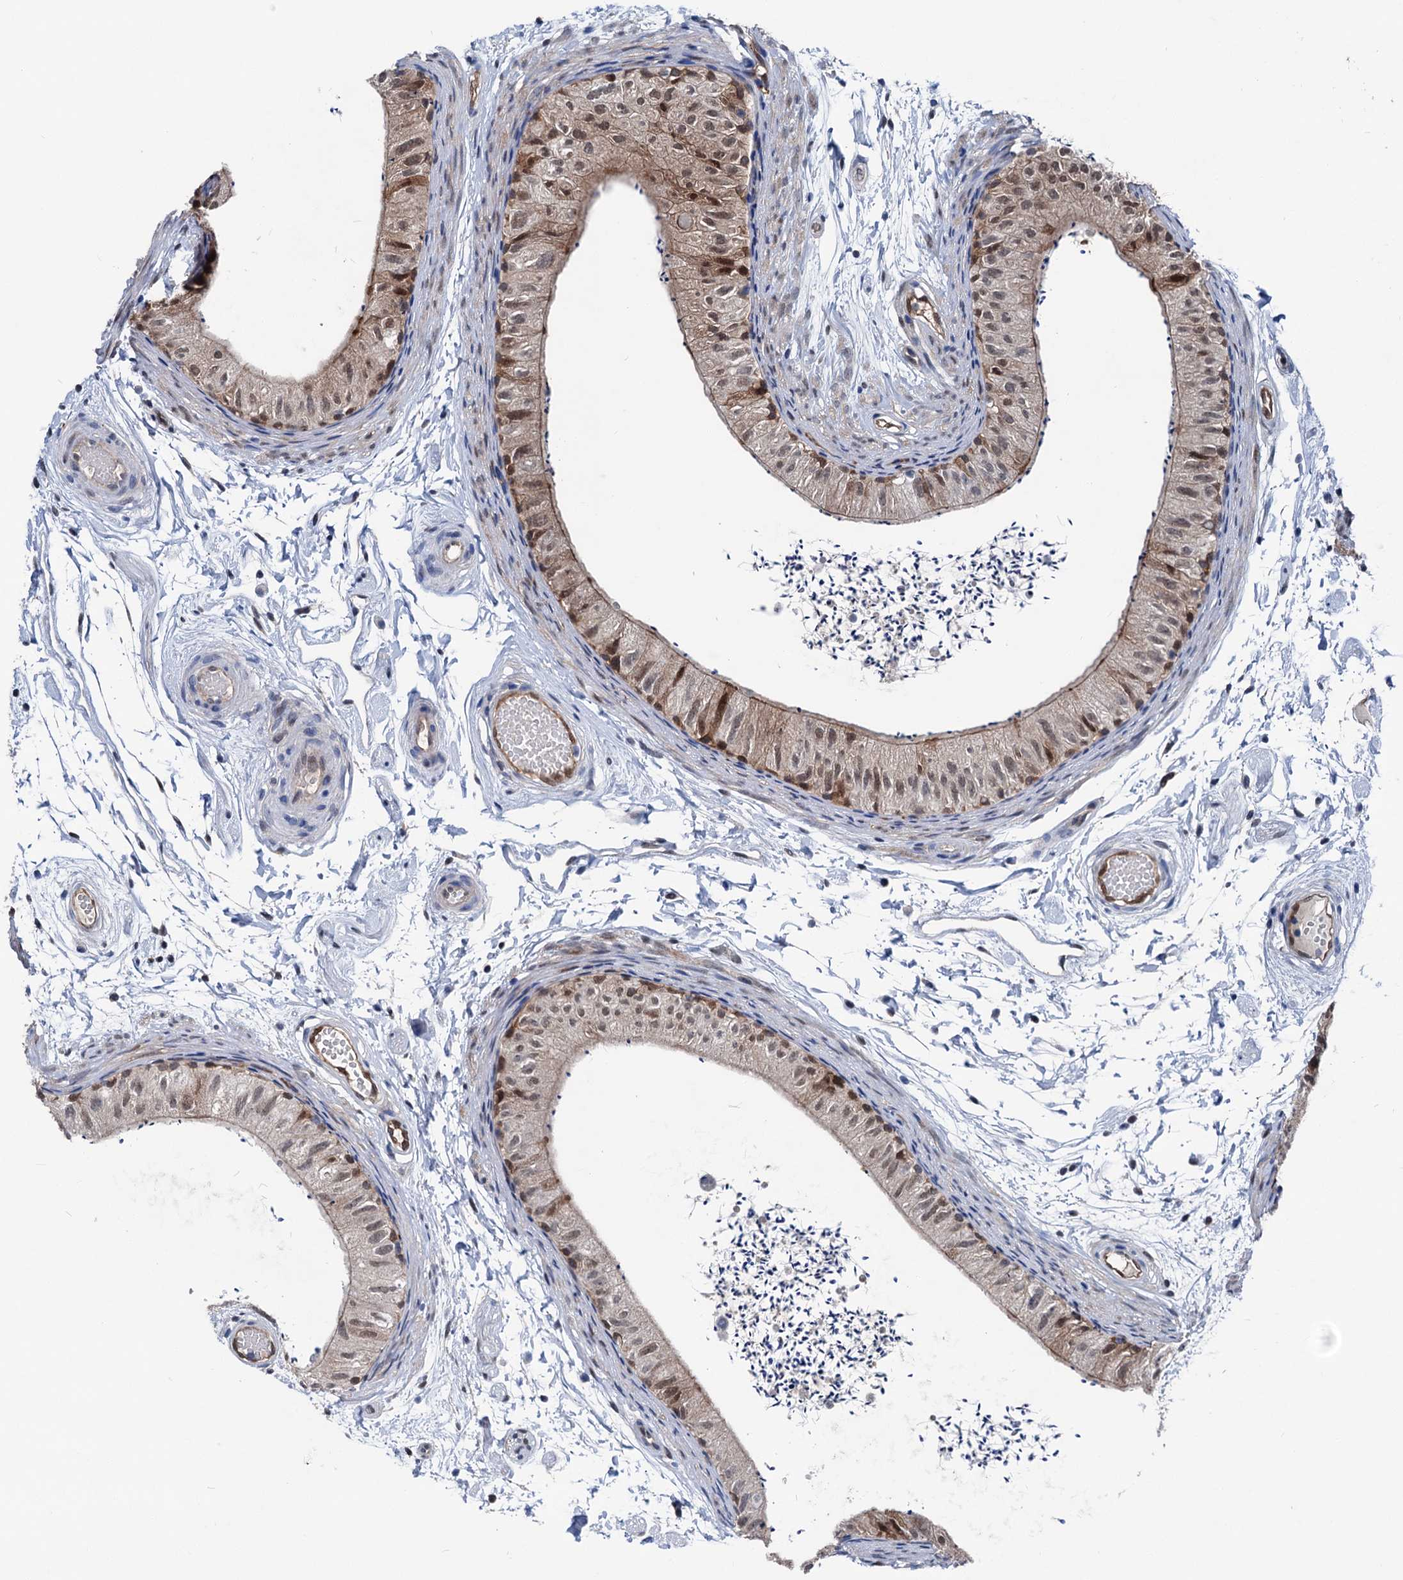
{"staining": {"intensity": "moderate", "quantity": ">75%", "location": "cytoplasmic/membranous,nuclear"}, "tissue": "epididymis", "cell_type": "Glandular cells", "image_type": "normal", "snomed": [{"axis": "morphology", "description": "Normal tissue, NOS"}, {"axis": "topography", "description": "Epididymis"}], "caption": "Epididymis stained for a protein reveals moderate cytoplasmic/membranous,nuclear positivity in glandular cells. Nuclei are stained in blue.", "gene": "GLO1", "patient": {"sex": "male", "age": 50}}